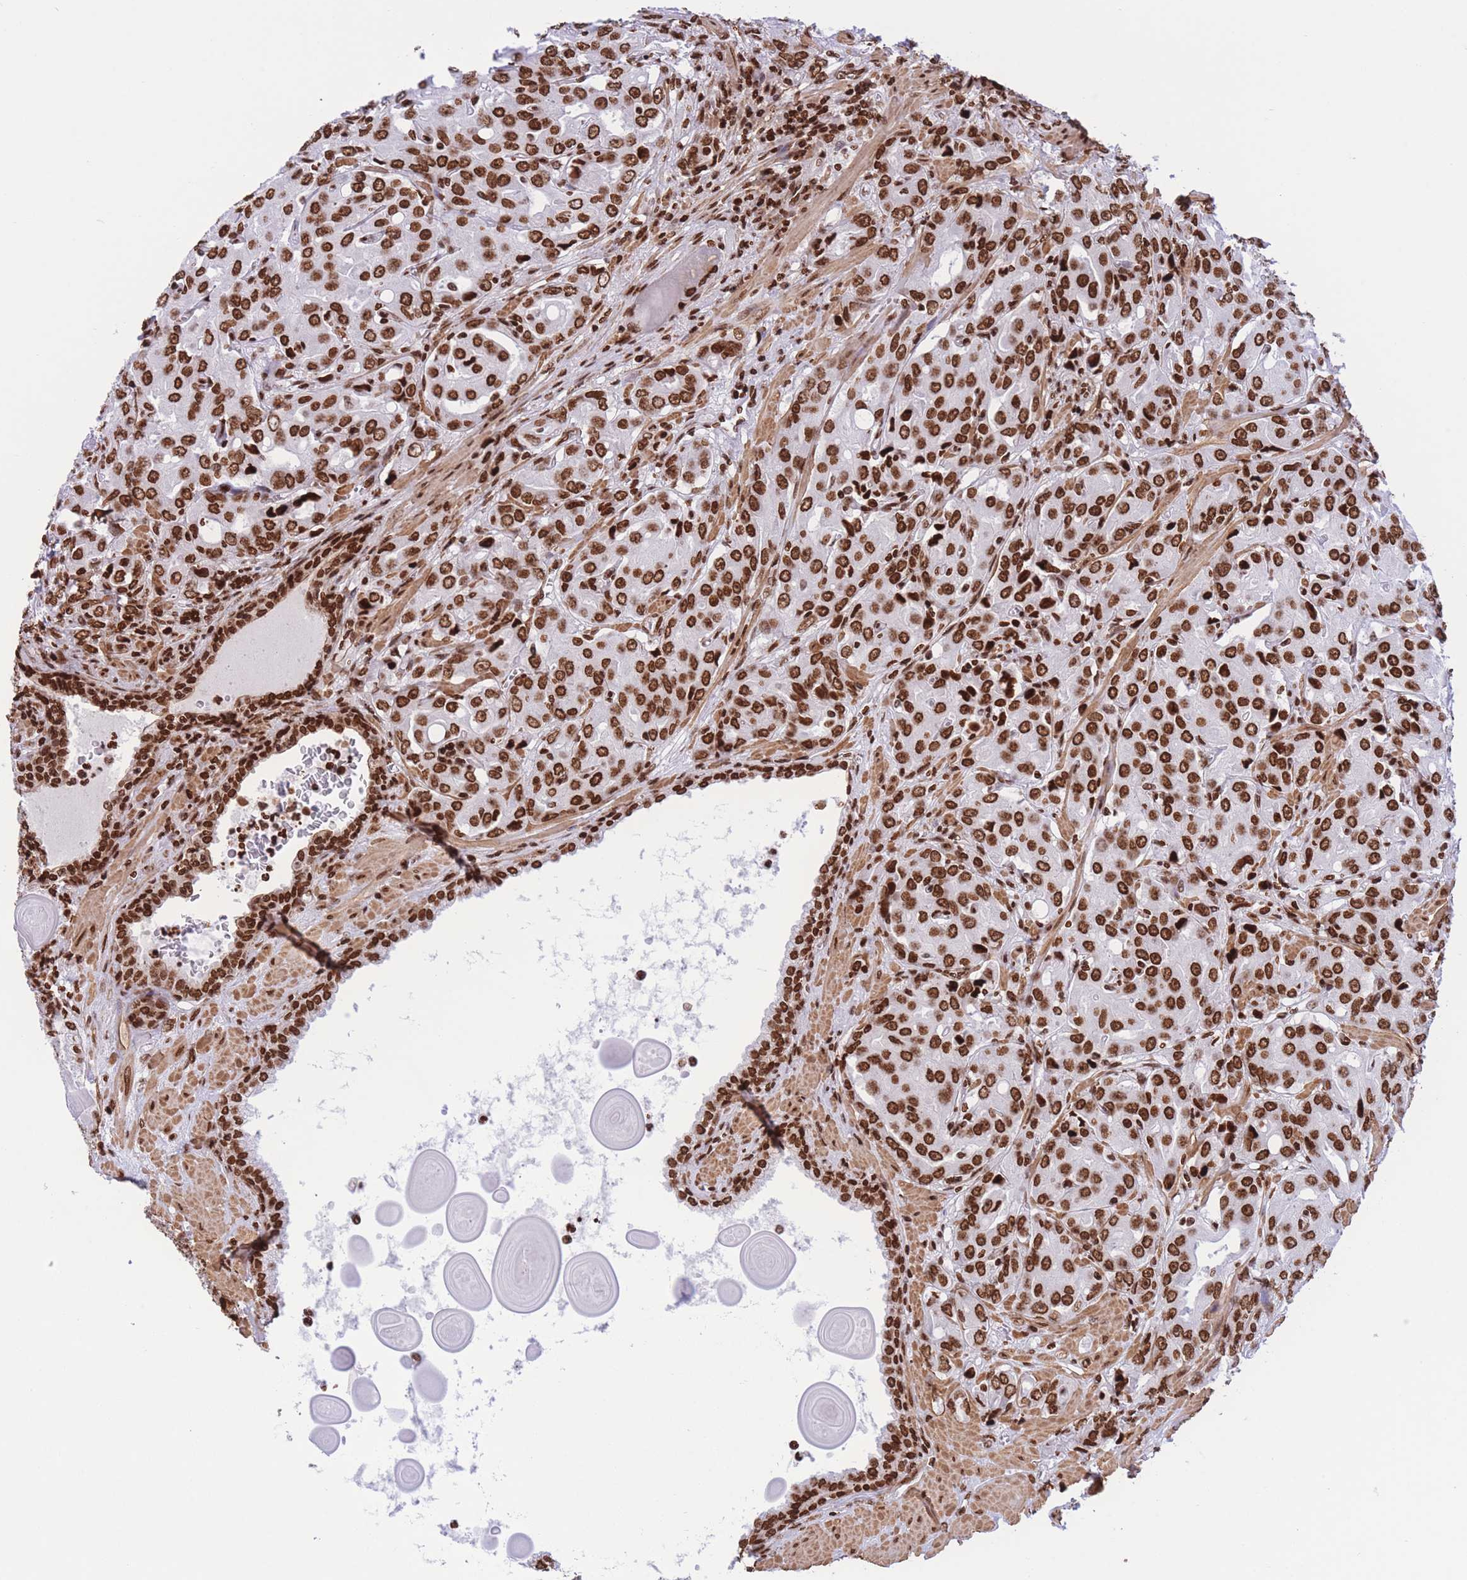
{"staining": {"intensity": "strong", "quantity": ">75%", "location": "nuclear"}, "tissue": "prostate cancer", "cell_type": "Tumor cells", "image_type": "cancer", "snomed": [{"axis": "morphology", "description": "Adenocarcinoma, High grade"}, {"axis": "topography", "description": "Prostate"}], "caption": "Prostate cancer was stained to show a protein in brown. There is high levels of strong nuclear positivity in approximately >75% of tumor cells.", "gene": "H2BC11", "patient": {"sex": "male", "age": 68}}